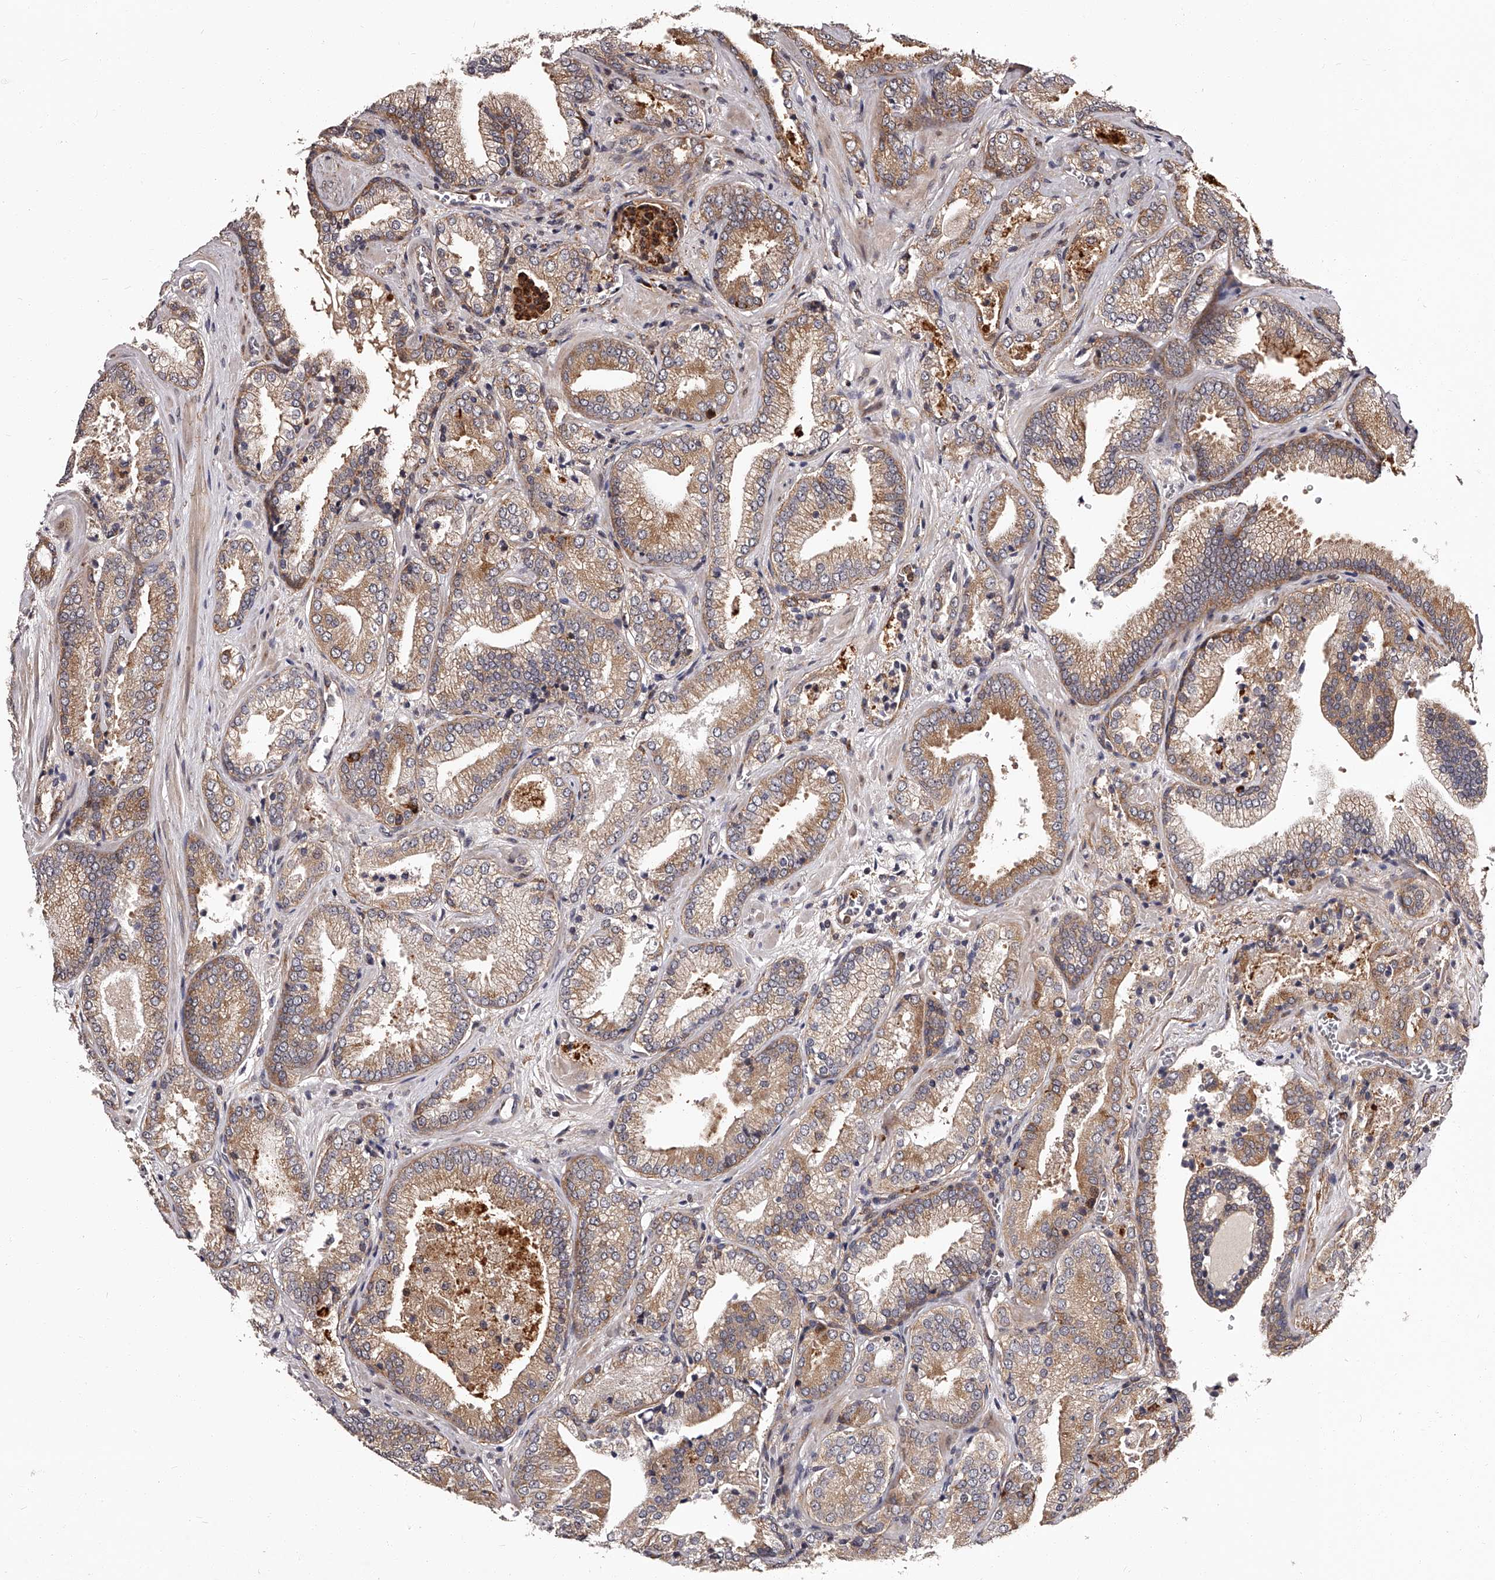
{"staining": {"intensity": "moderate", "quantity": "<25%", "location": "cytoplasmic/membranous"}, "tissue": "prostate cancer", "cell_type": "Tumor cells", "image_type": "cancer", "snomed": [{"axis": "morphology", "description": "Adenocarcinoma, Low grade"}, {"axis": "topography", "description": "Prostate"}], "caption": "DAB immunohistochemical staining of low-grade adenocarcinoma (prostate) shows moderate cytoplasmic/membranous protein expression in about <25% of tumor cells. (brown staining indicates protein expression, while blue staining denotes nuclei).", "gene": "RSC1A1", "patient": {"sex": "male", "age": 62}}